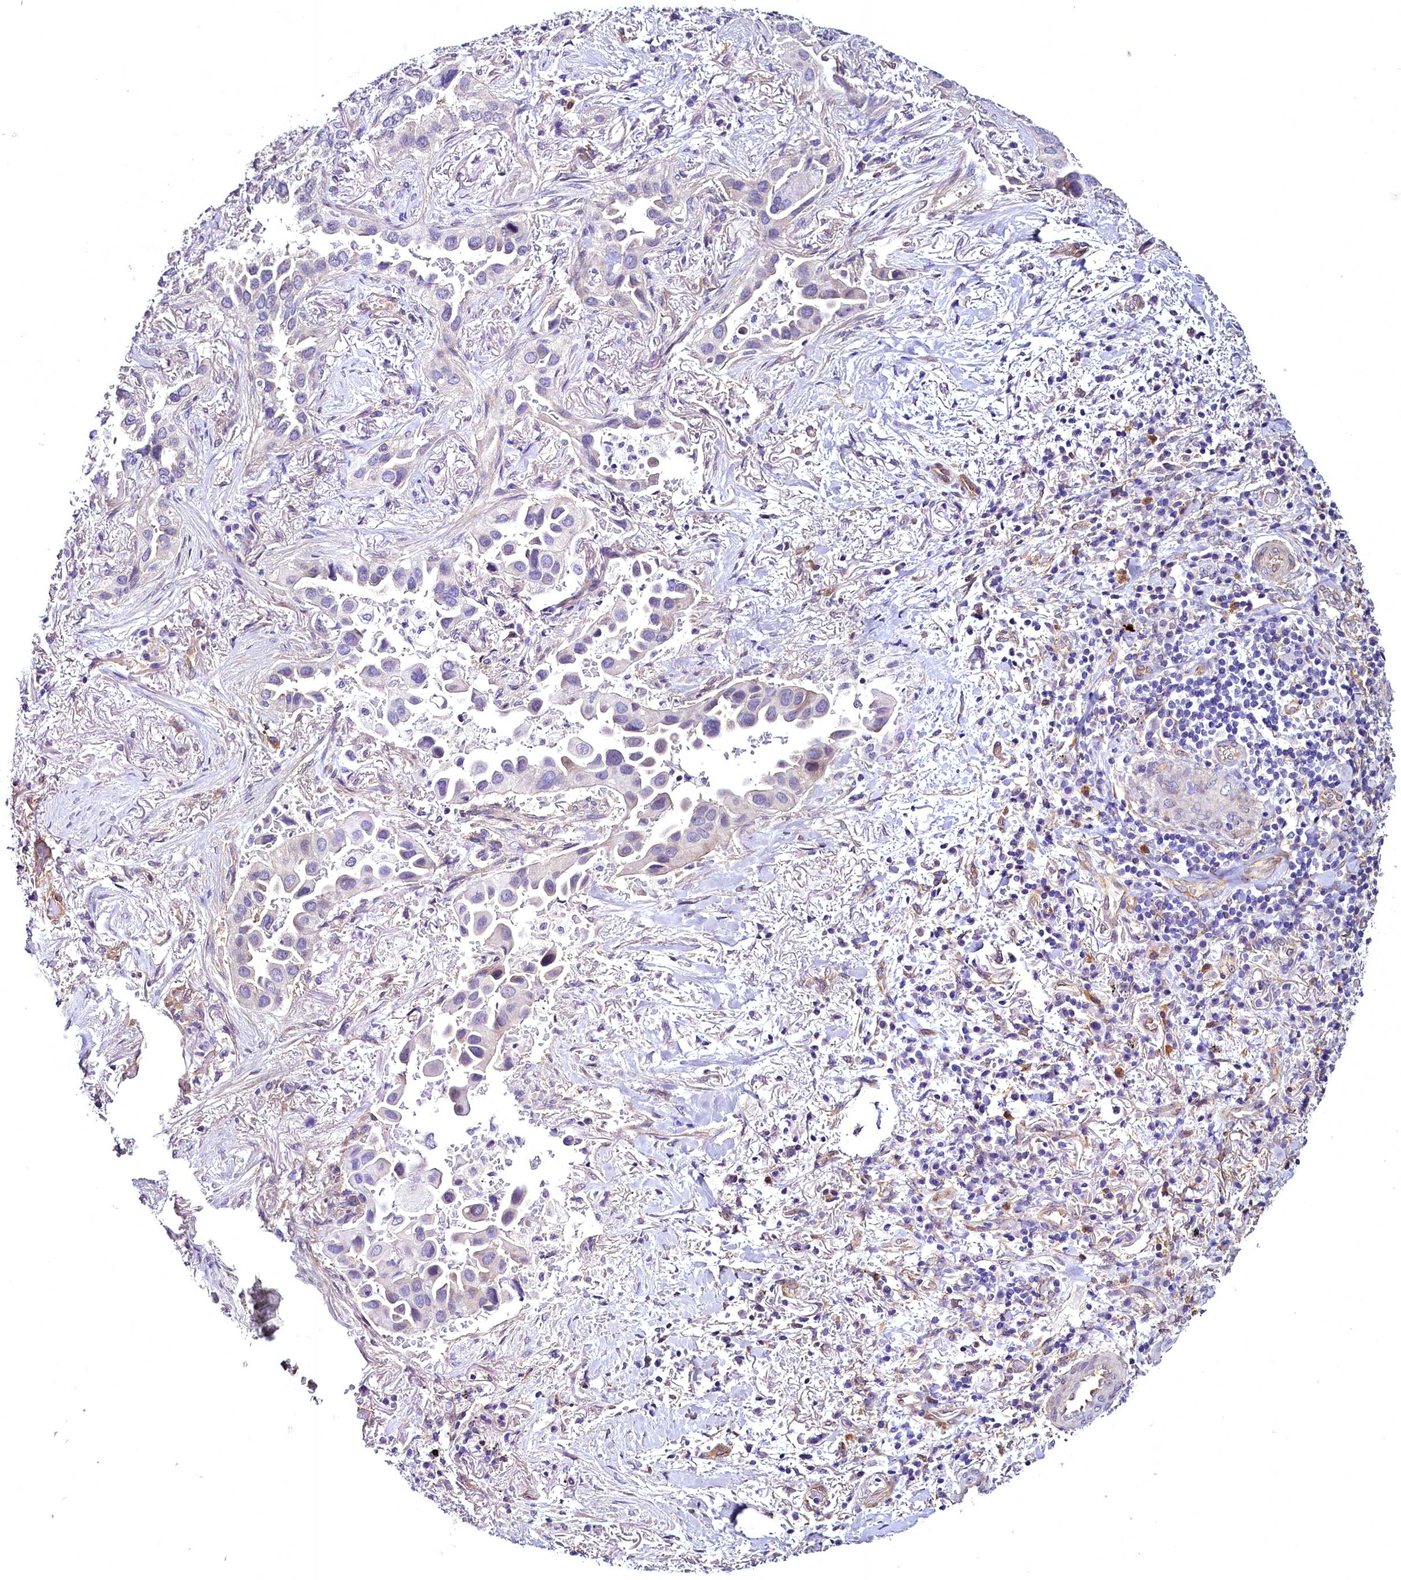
{"staining": {"intensity": "negative", "quantity": "none", "location": "none"}, "tissue": "lung cancer", "cell_type": "Tumor cells", "image_type": "cancer", "snomed": [{"axis": "morphology", "description": "Adenocarcinoma, NOS"}, {"axis": "topography", "description": "Lung"}], "caption": "Lung cancer (adenocarcinoma) was stained to show a protein in brown. There is no significant staining in tumor cells.", "gene": "STXBP1", "patient": {"sex": "female", "age": 76}}